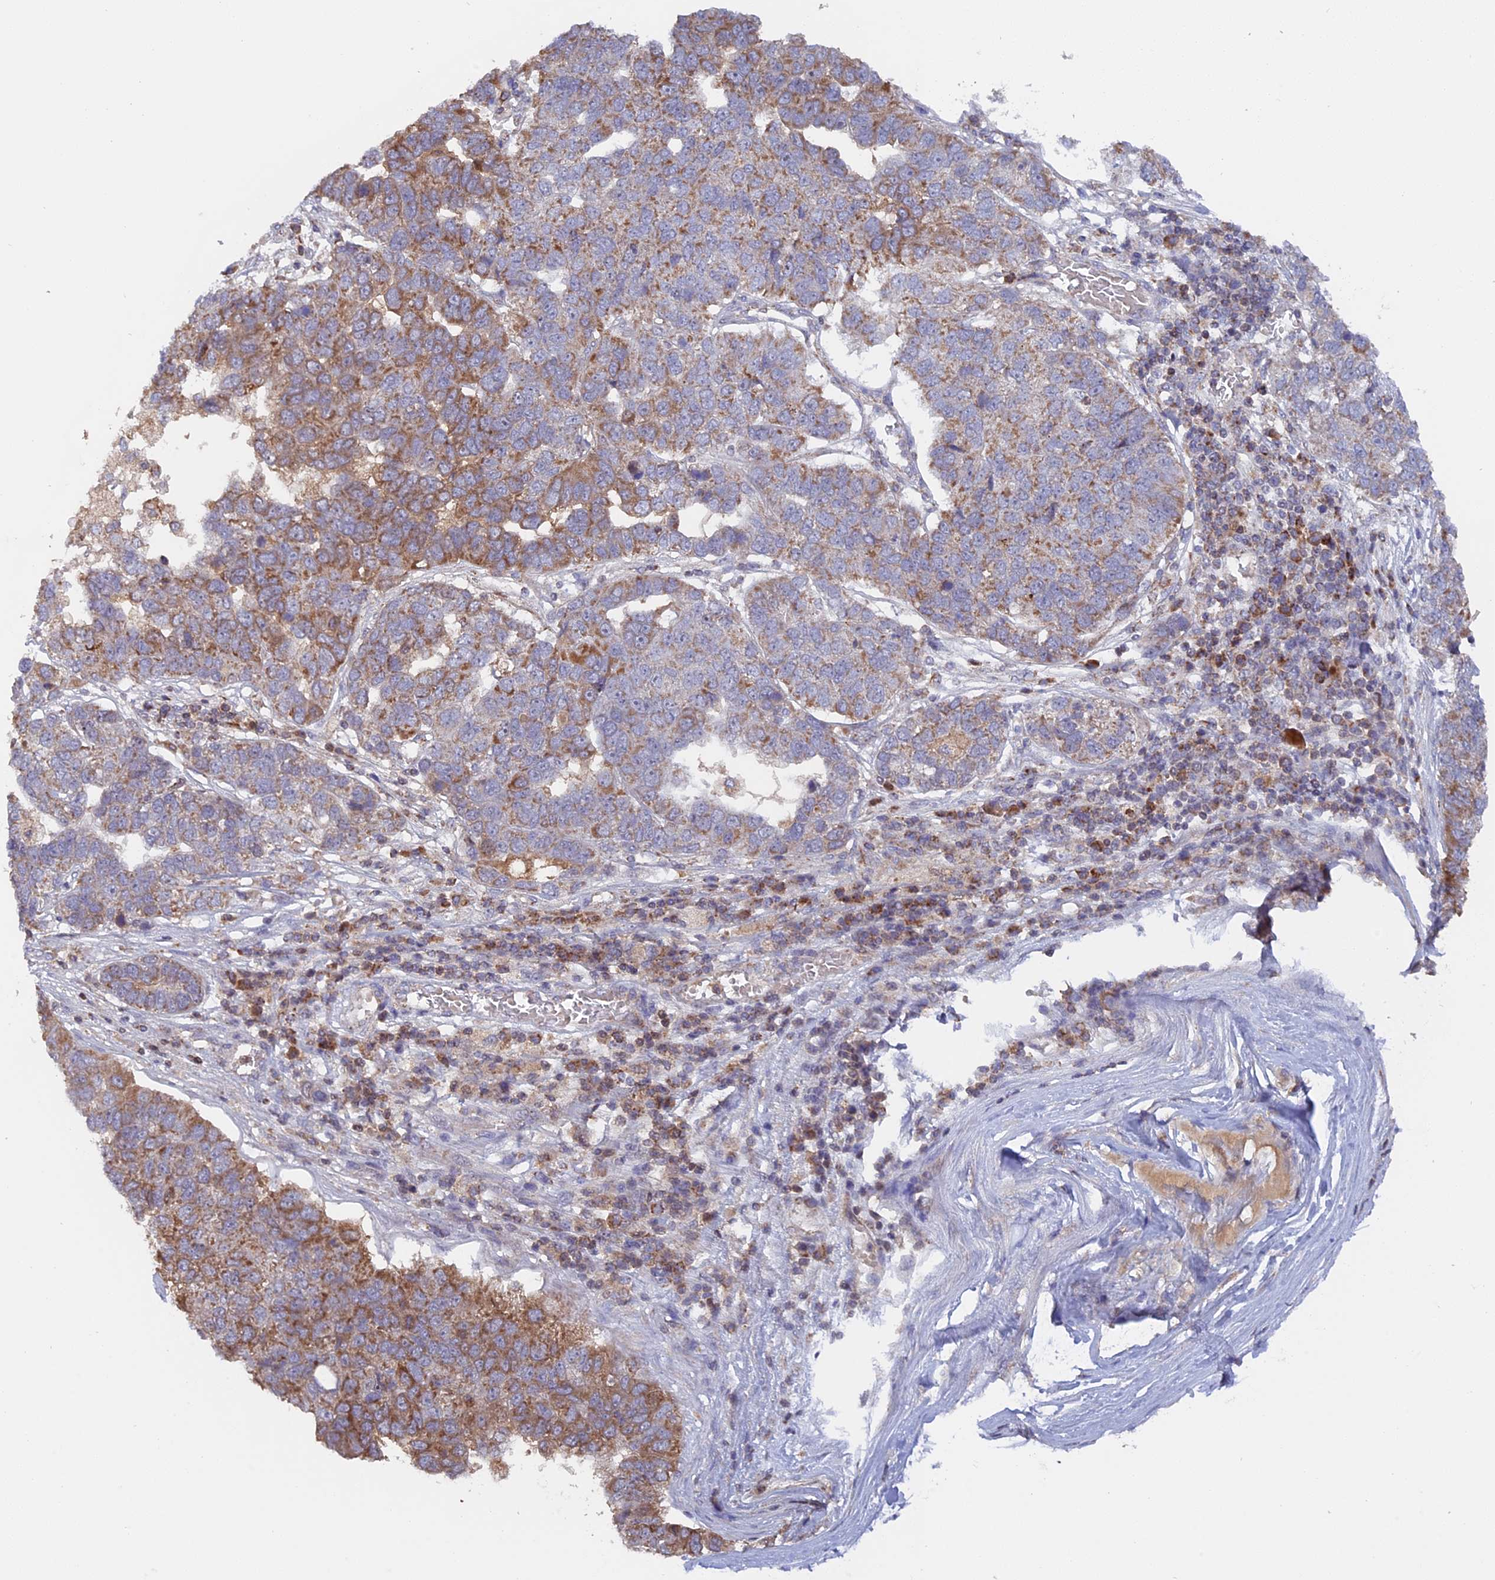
{"staining": {"intensity": "moderate", "quantity": "25%-75%", "location": "cytoplasmic/membranous"}, "tissue": "pancreatic cancer", "cell_type": "Tumor cells", "image_type": "cancer", "snomed": [{"axis": "morphology", "description": "Adenocarcinoma, NOS"}, {"axis": "topography", "description": "Pancreas"}], "caption": "Human pancreatic cancer stained with a protein marker displays moderate staining in tumor cells.", "gene": "MPV17L", "patient": {"sex": "female", "age": 61}}